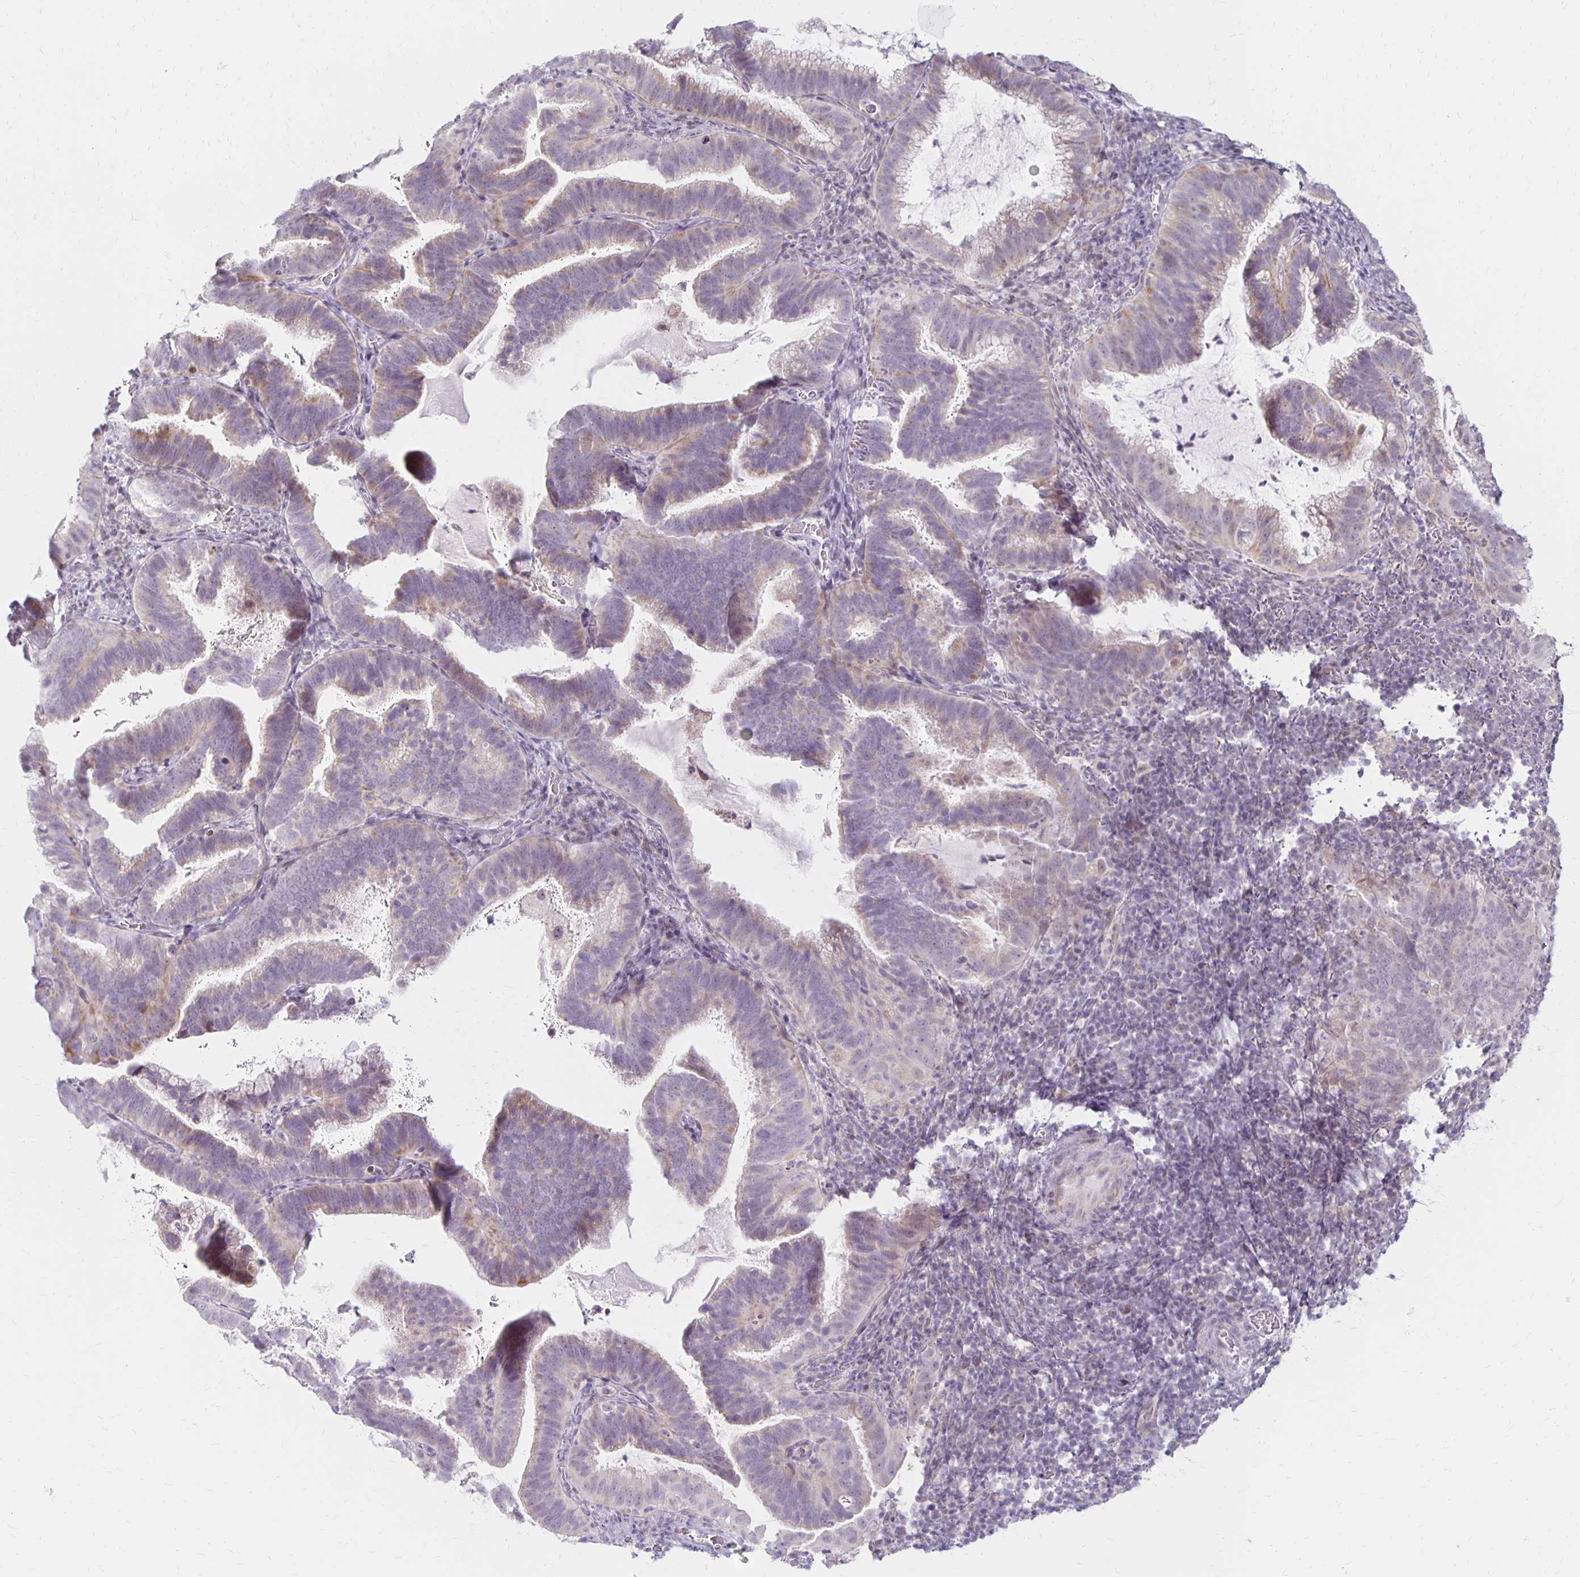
{"staining": {"intensity": "weak", "quantity": "<25%", "location": "cytoplasmic/membranous"}, "tissue": "cervical cancer", "cell_type": "Tumor cells", "image_type": "cancer", "snomed": [{"axis": "morphology", "description": "Adenocarcinoma, NOS"}, {"axis": "topography", "description": "Cervix"}], "caption": "This micrograph is of adenocarcinoma (cervical) stained with immunohistochemistry to label a protein in brown with the nuclei are counter-stained blue. There is no positivity in tumor cells. (DAB IHC with hematoxylin counter stain).", "gene": "DAGLA", "patient": {"sex": "female", "age": 61}}